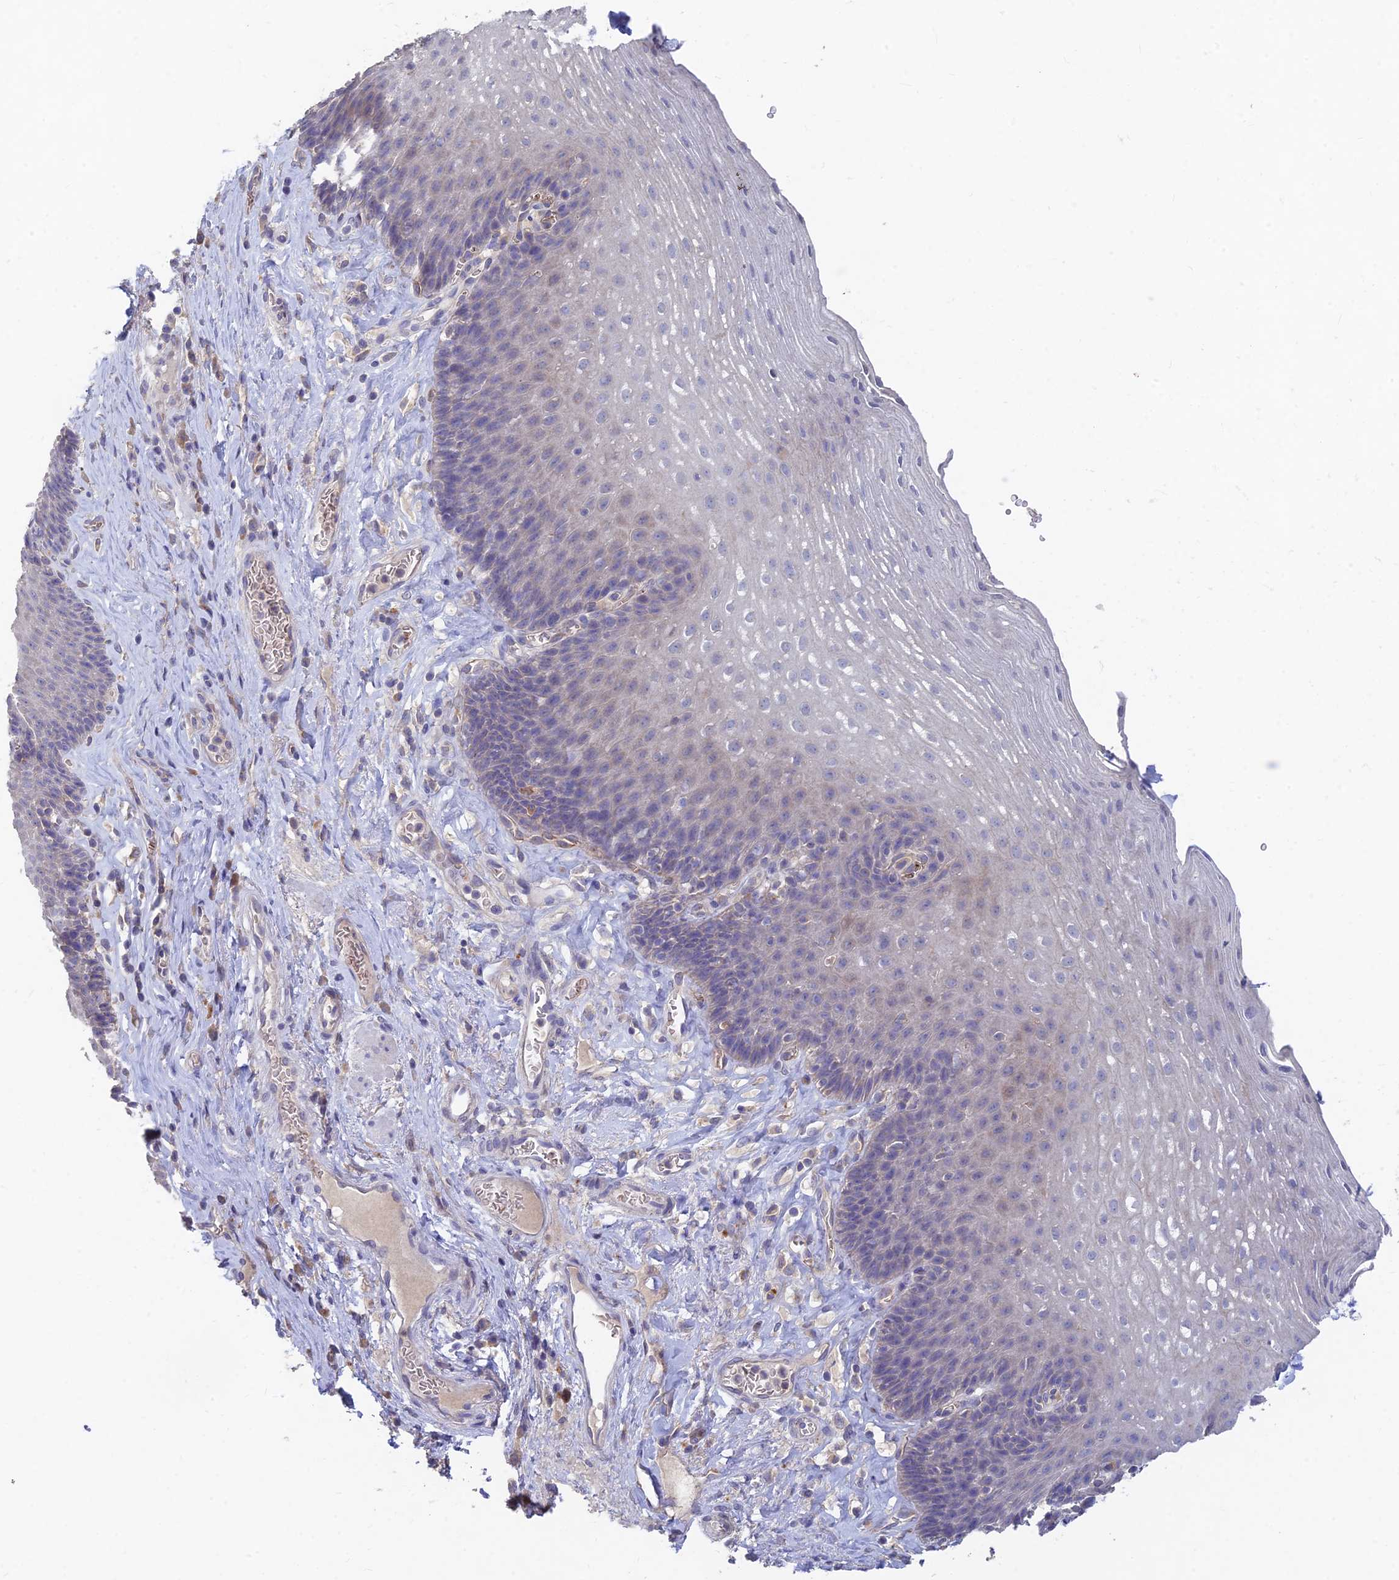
{"staining": {"intensity": "negative", "quantity": "none", "location": "none"}, "tissue": "esophagus", "cell_type": "Squamous epithelial cells", "image_type": "normal", "snomed": [{"axis": "morphology", "description": "Normal tissue, NOS"}, {"axis": "topography", "description": "Esophagus"}], "caption": "Immunohistochemistry (IHC) image of benign human esophagus stained for a protein (brown), which demonstrates no staining in squamous epithelial cells.", "gene": "ARRDC1", "patient": {"sex": "female", "age": 66}}